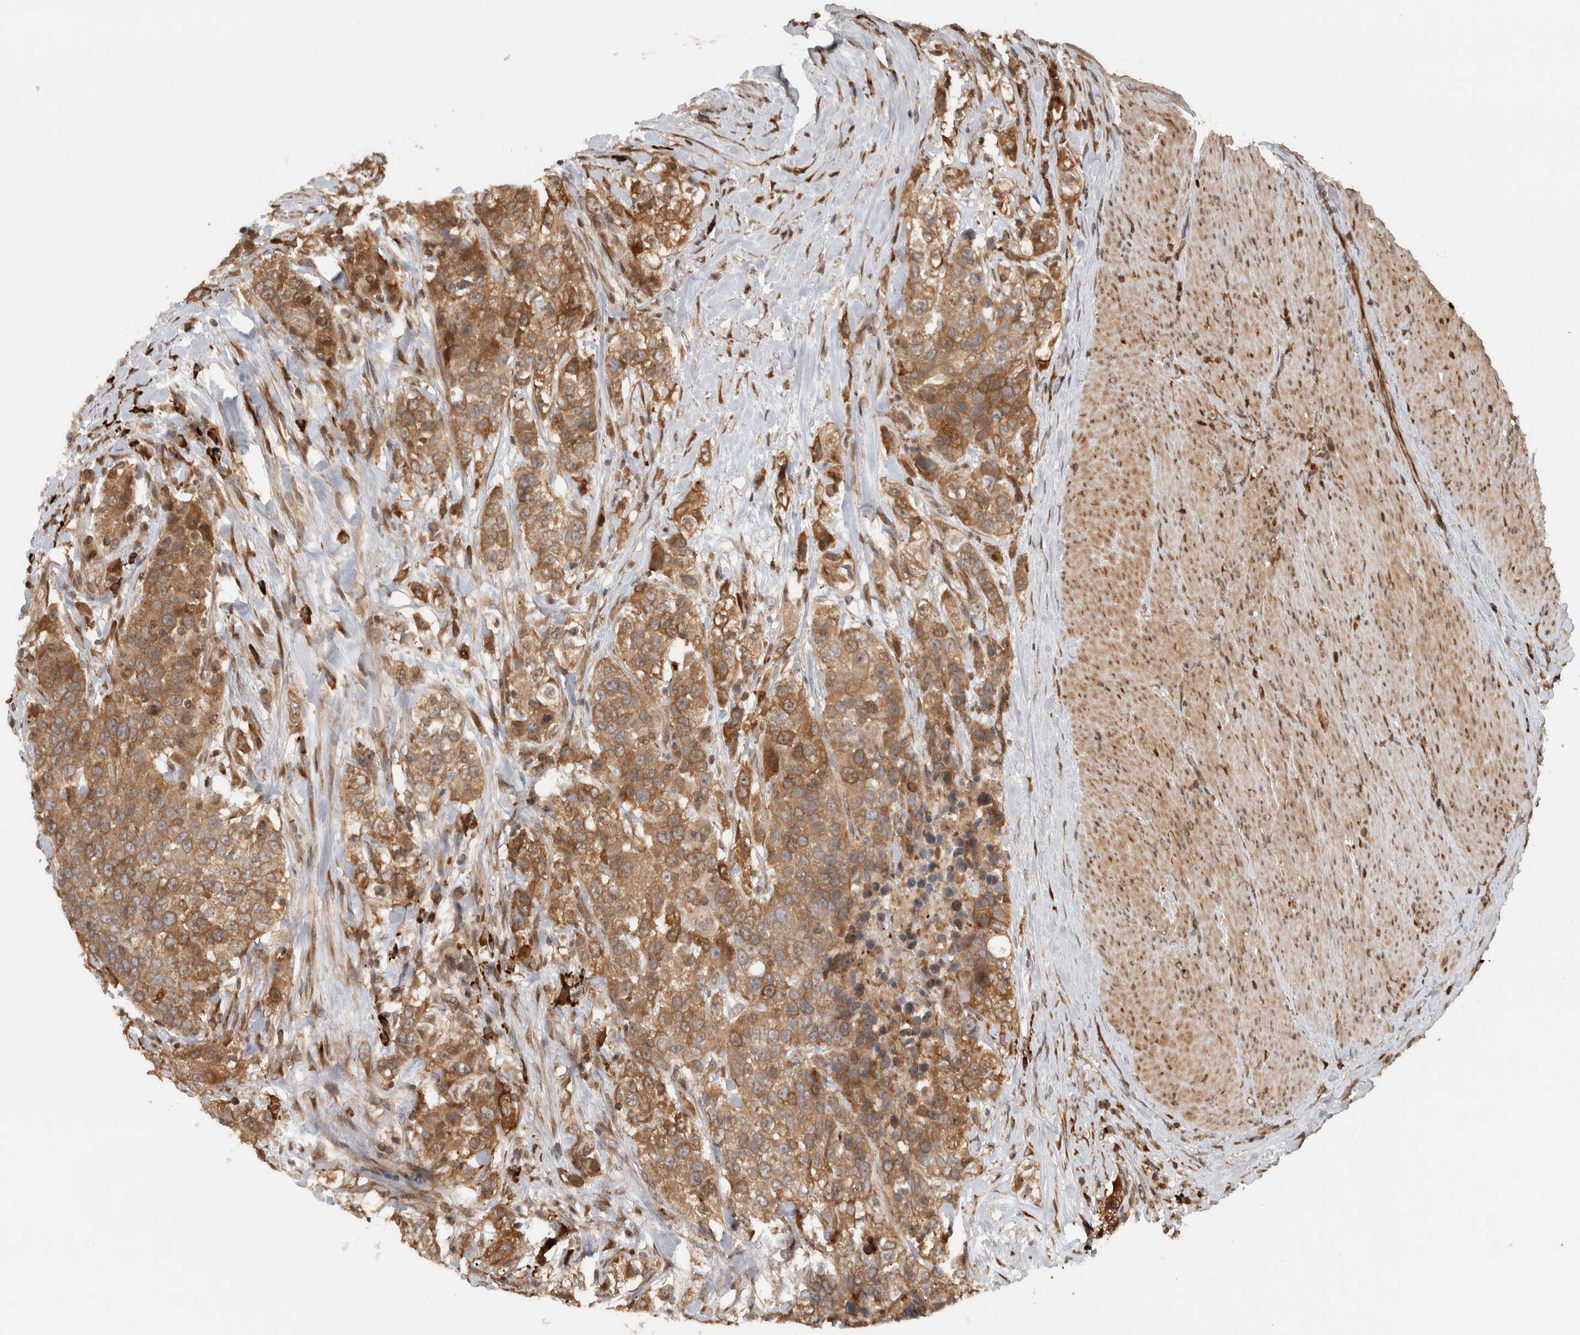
{"staining": {"intensity": "moderate", "quantity": ">75%", "location": "cytoplasmic/membranous"}, "tissue": "urothelial cancer", "cell_type": "Tumor cells", "image_type": "cancer", "snomed": [{"axis": "morphology", "description": "Urothelial carcinoma, High grade"}, {"axis": "topography", "description": "Urinary bladder"}], "caption": "This histopathology image demonstrates IHC staining of urothelial carcinoma (high-grade), with medium moderate cytoplasmic/membranous staining in approximately >75% of tumor cells.", "gene": "CNTROB", "patient": {"sex": "female", "age": 80}}